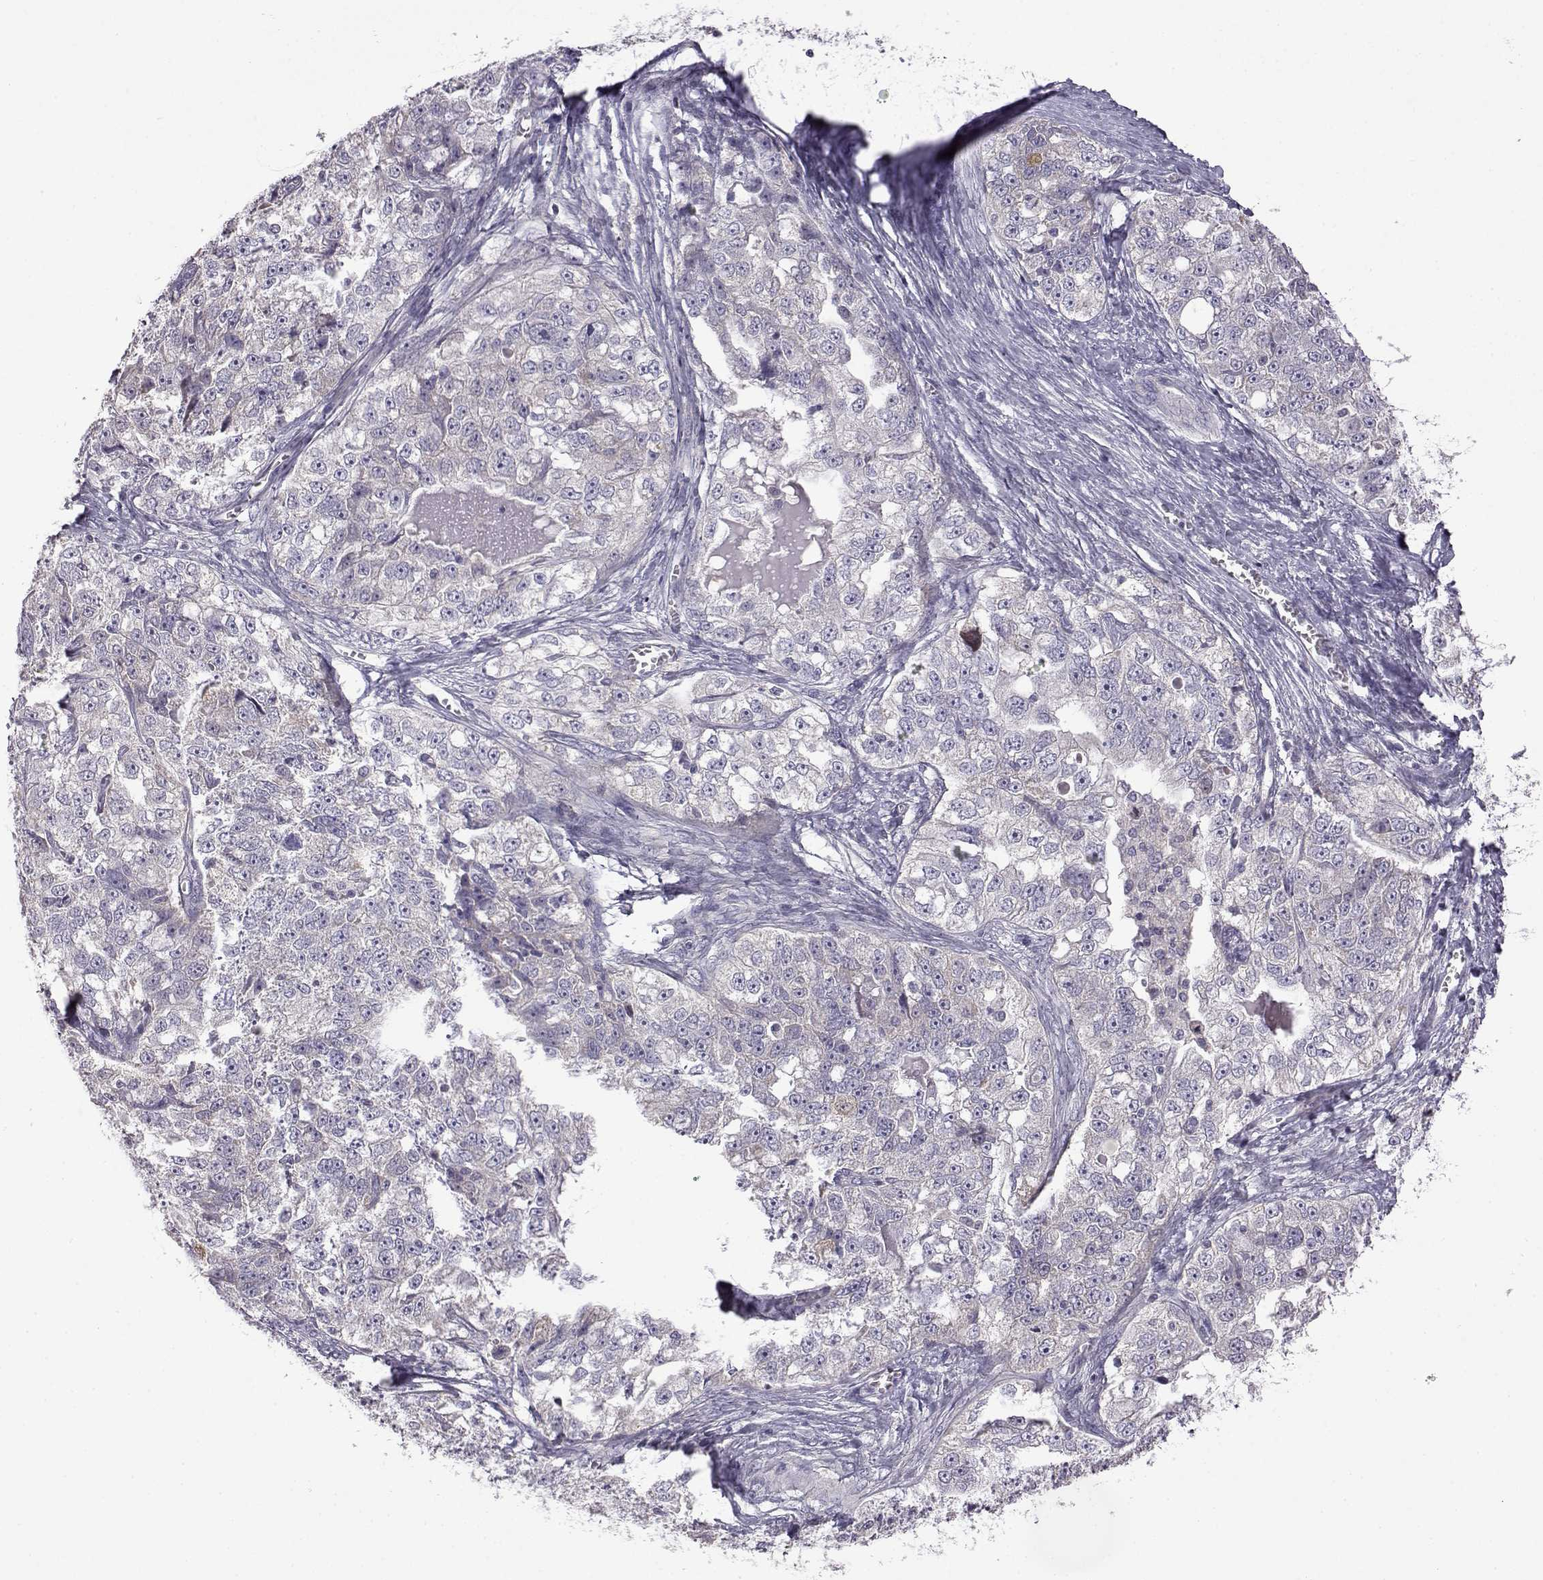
{"staining": {"intensity": "negative", "quantity": "none", "location": "none"}, "tissue": "ovarian cancer", "cell_type": "Tumor cells", "image_type": "cancer", "snomed": [{"axis": "morphology", "description": "Cystadenocarcinoma, serous, NOS"}, {"axis": "topography", "description": "Ovary"}], "caption": "This is an immunohistochemistry (IHC) micrograph of human ovarian cancer. There is no positivity in tumor cells.", "gene": "VGF", "patient": {"sex": "female", "age": 51}}